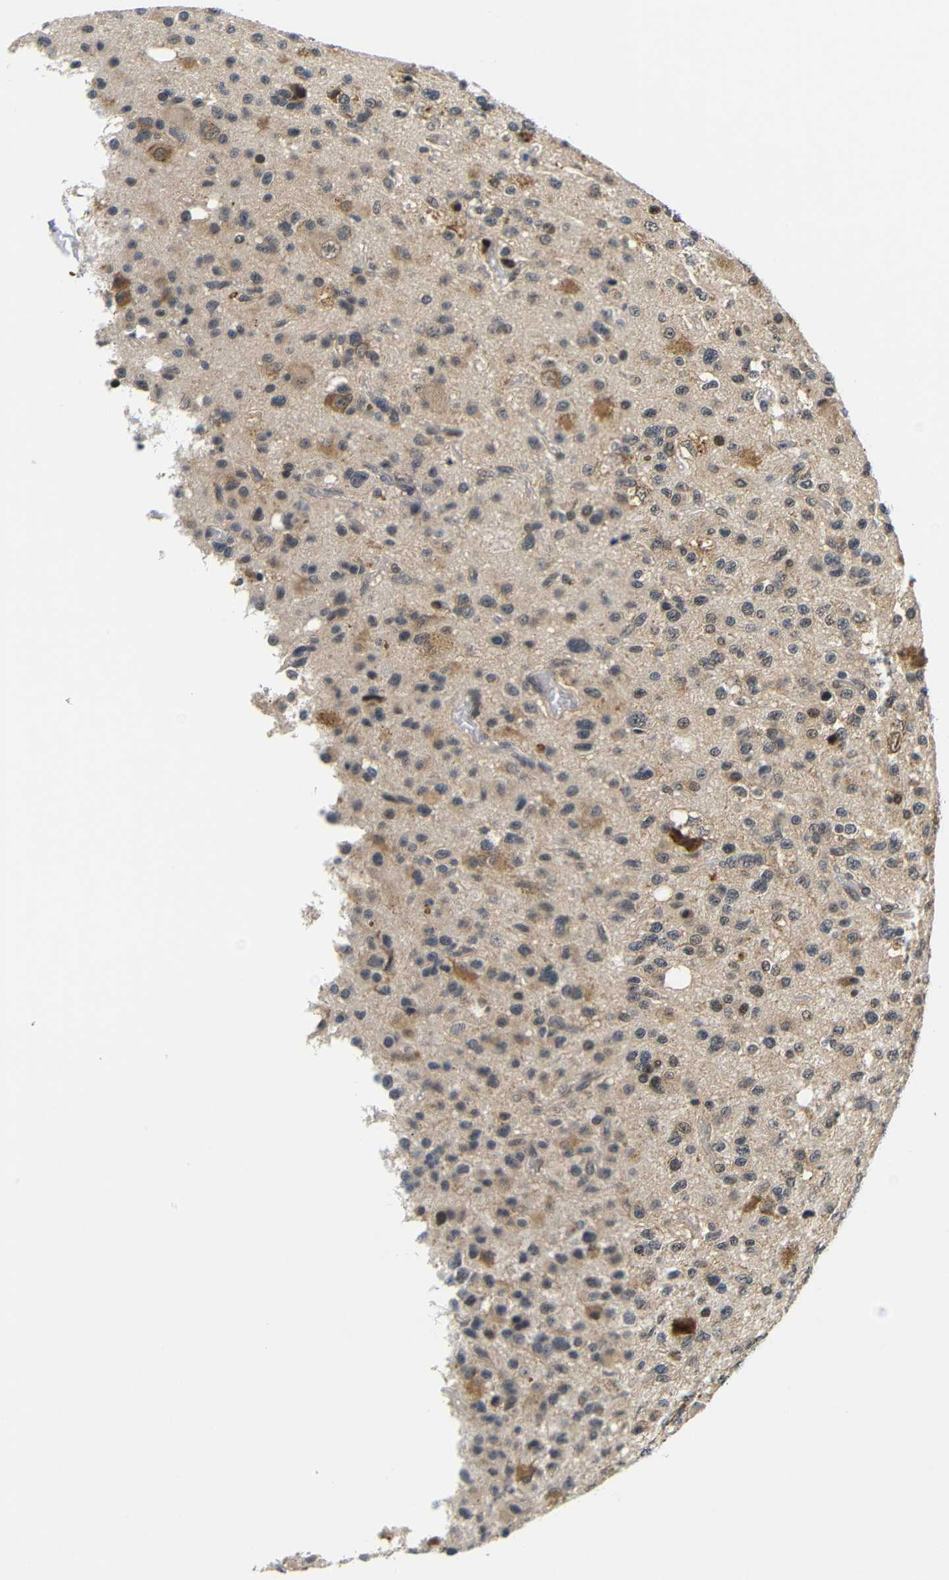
{"staining": {"intensity": "strong", "quantity": ">75%", "location": "cytoplasmic/membranous,nuclear"}, "tissue": "glioma", "cell_type": "Tumor cells", "image_type": "cancer", "snomed": [{"axis": "morphology", "description": "Glioma, malignant, High grade"}, {"axis": "topography", "description": "Brain"}], "caption": "Strong cytoplasmic/membranous and nuclear positivity is appreciated in approximately >75% of tumor cells in glioma.", "gene": "GJA5", "patient": {"sex": "male", "age": 47}}